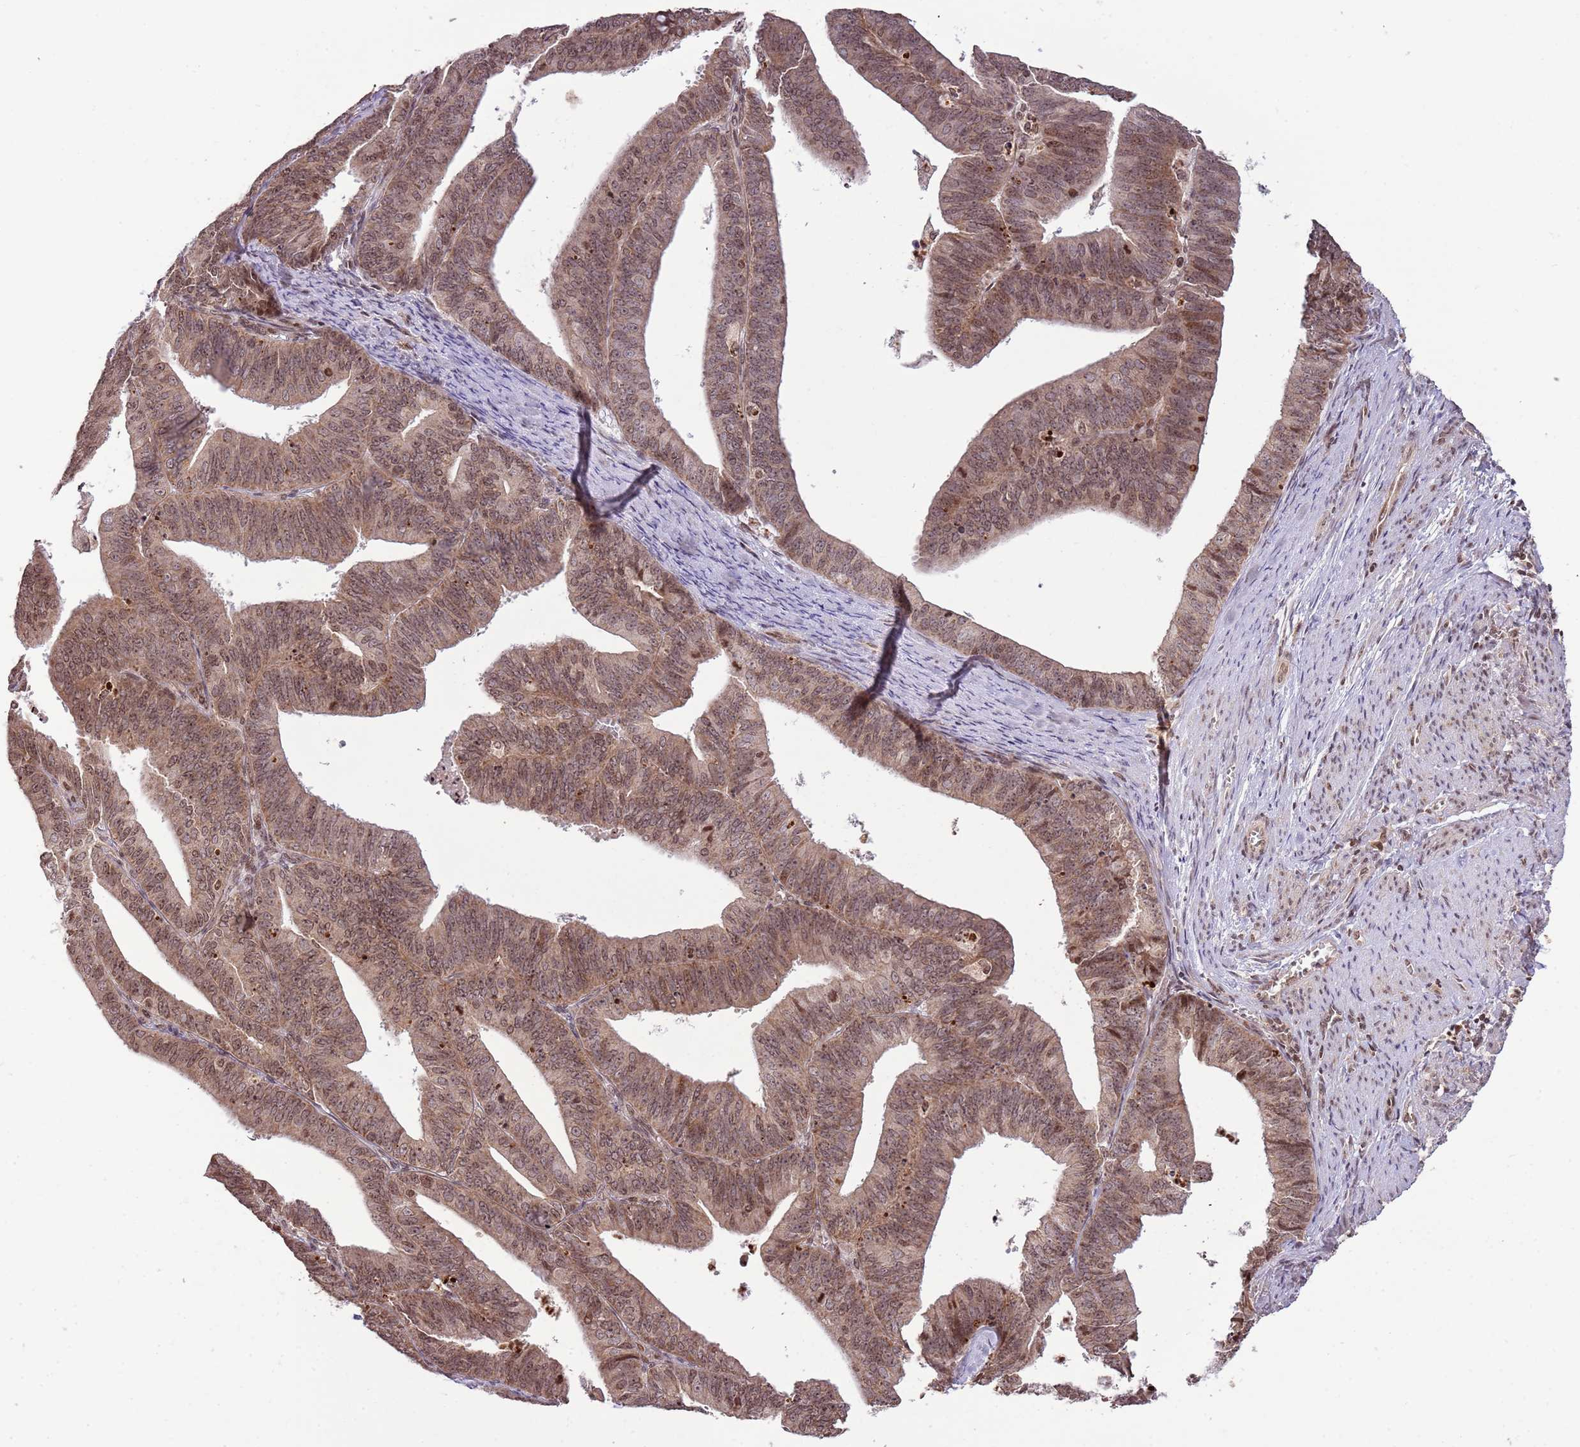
{"staining": {"intensity": "moderate", "quantity": ">75%", "location": "cytoplasmic/membranous,nuclear"}, "tissue": "endometrial cancer", "cell_type": "Tumor cells", "image_type": "cancer", "snomed": [{"axis": "morphology", "description": "Adenocarcinoma, NOS"}, {"axis": "topography", "description": "Endometrium"}], "caption": "Immunohistochemical staining of human adenocarcinoma (endometrial) shows moderate cytoplasmic/membranous and nuclear protein staining in about >75% of tumor cells.", "gene": "SAMSN1", "patient": {"sex": "female", "age": 73}}